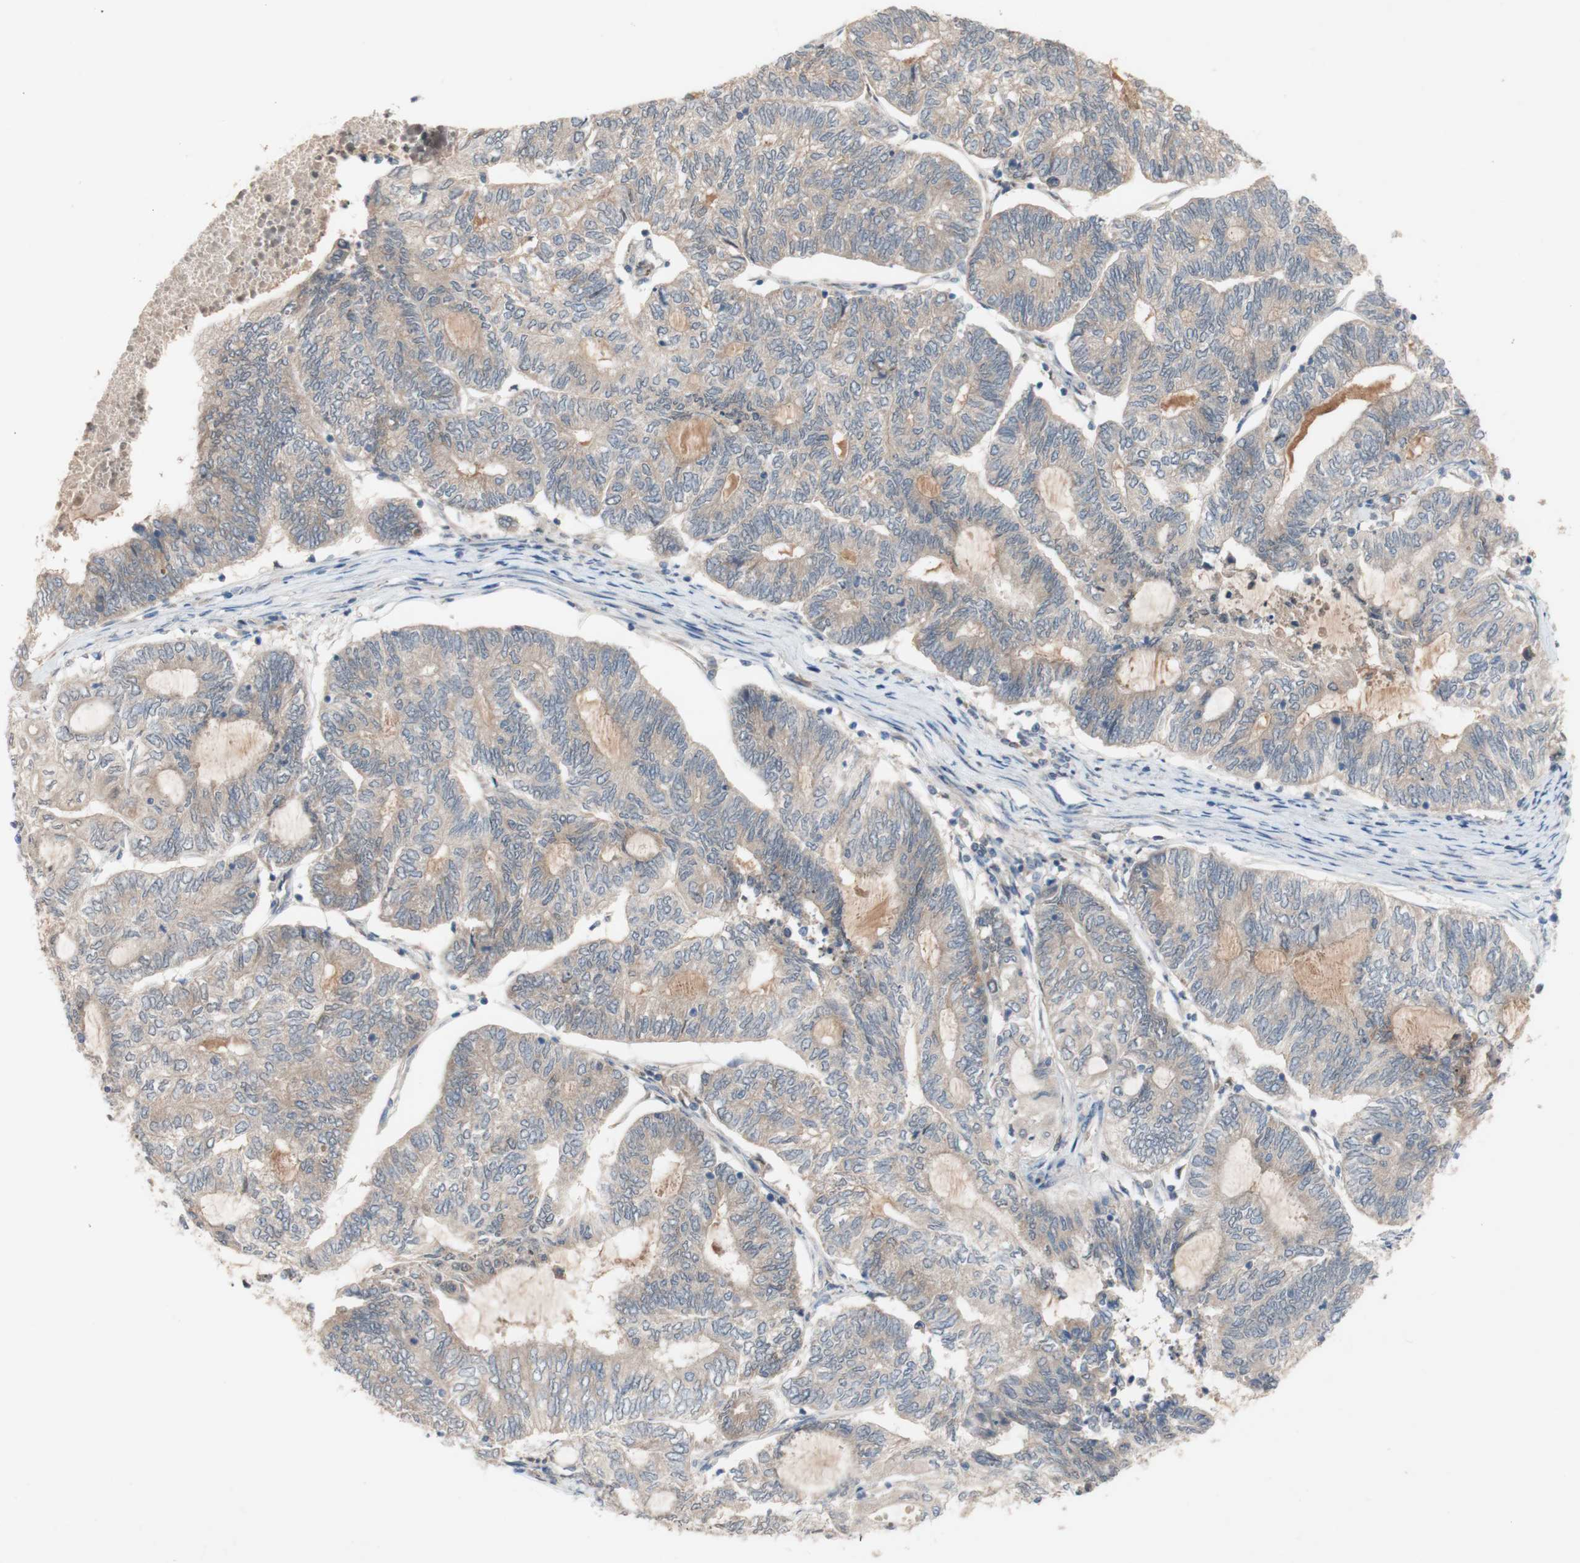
{"staining": {"intensity": "weak", "quantity": "25%-75%", "location": "cytoplasmic/membranous"}, "tissue": "endometrial cancer", "cell_type": "Tumor cells", "image_type": "cancer", "snomed": [{"axis": "morphology", "description": "Adenocarcinoma, NOS"}, {"axis": "topography", "description": "Uterus"}, {"axis": "topography", "description": "Endometrium"}], "caption": "Brown immunohistochemical staining in human adenocarcinoma (endometrial) shows weak cytoplasmic/membranous positivity in about 25%-75% of tumor cells. (Stains: DAB in brown, nuclei in blue, Microscopy: brightfield microscopy at high magnification).", "gene": "PEX2", "patient": {"sex": "female", "age": 70}}